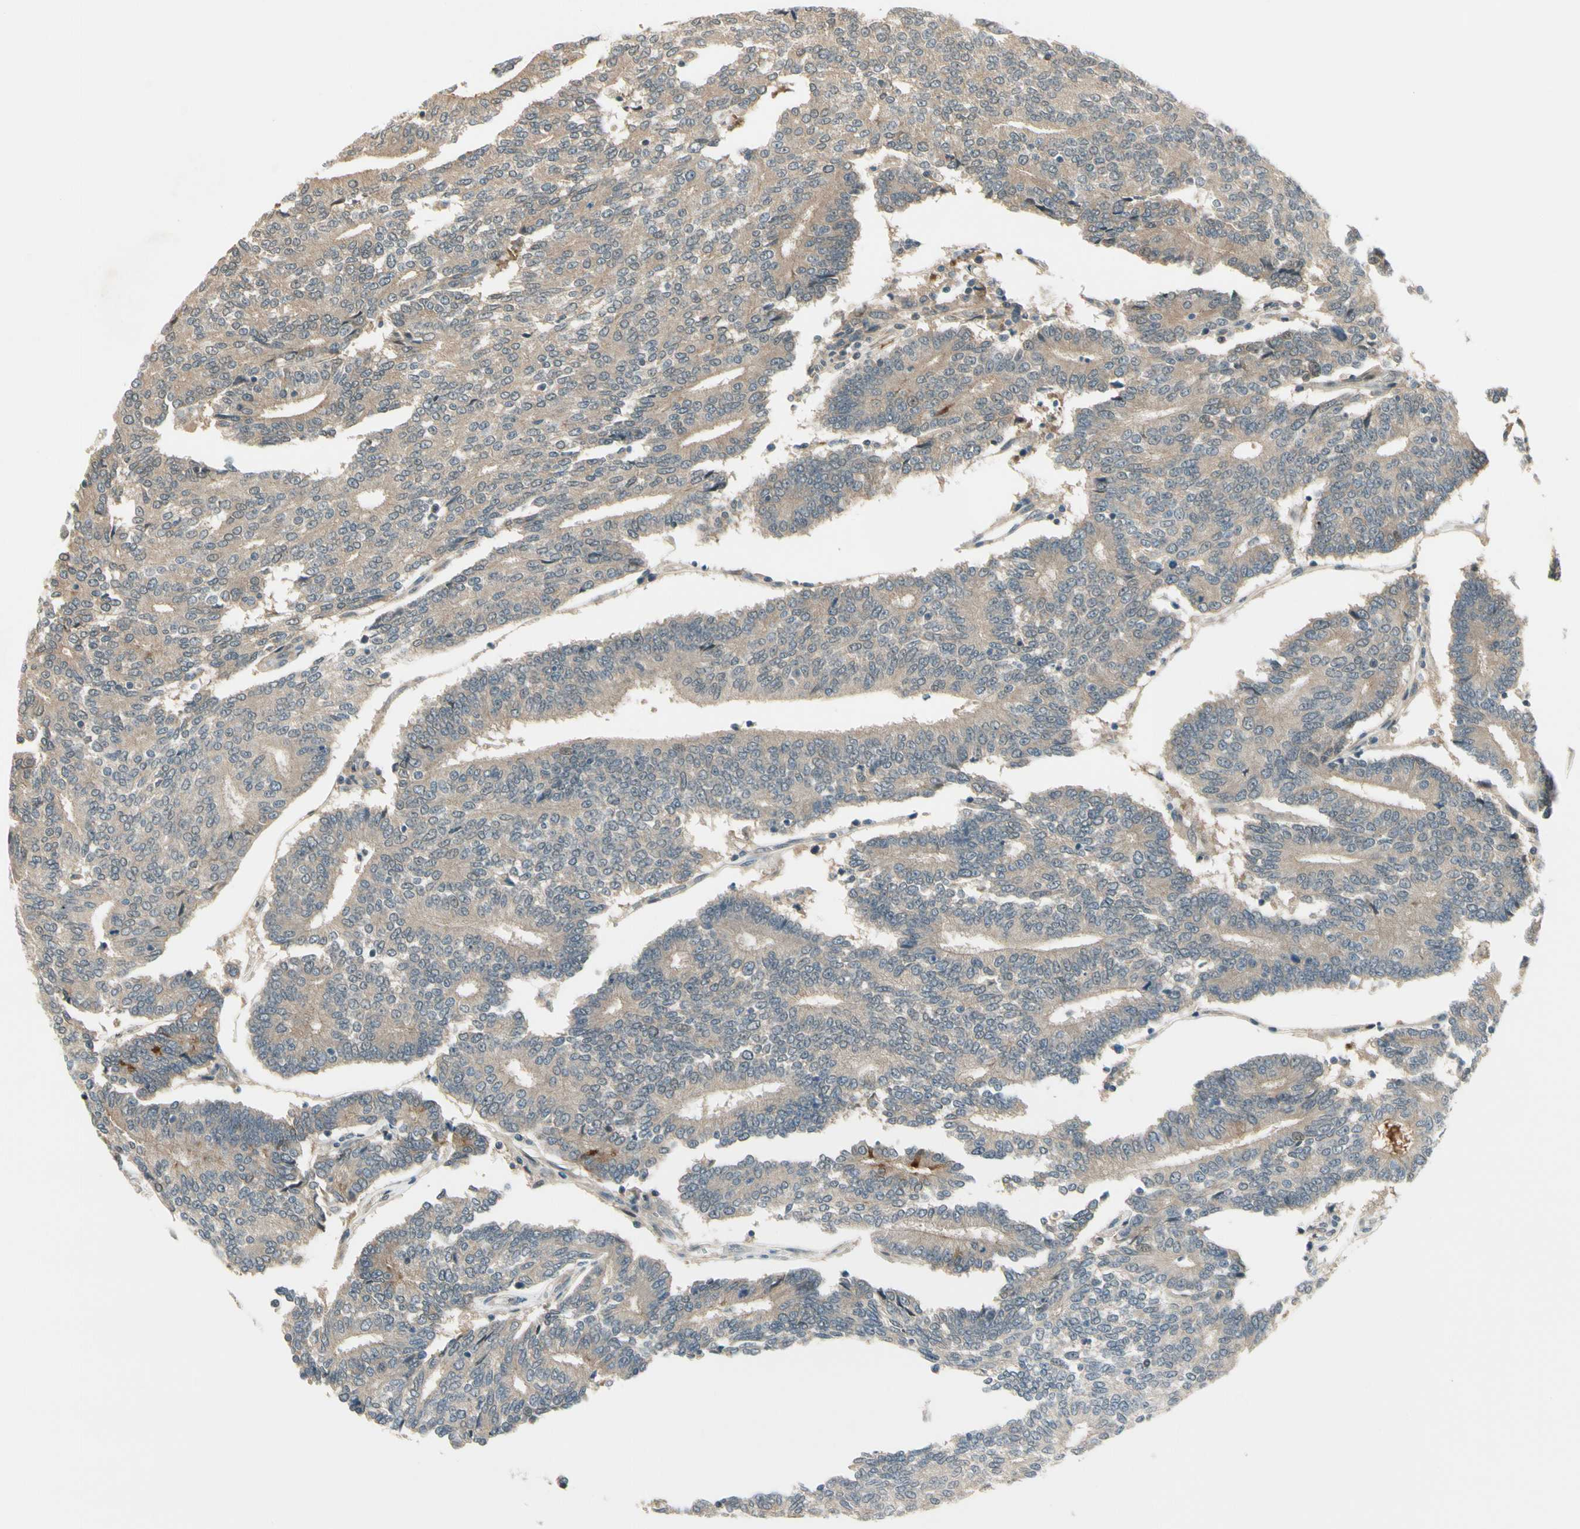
{"staining": {"intensity": "moderate", "quantity": "<25%", "location": "cytoplasmic/membranous"}, "tissue": "prostate cancer", "cell_type": "Tumor cells", "image_type": "cancer", "snomed": [{"axis": "morphology", "description": "Adenocarcinoma, High grade"}, {"axis": "topography", "description": "Prostate"}], "caption": "This histopathology image exhibits immunohistochemistry staining of human adenocarcinoma (high-grade) (prostate), with low moderate cytoplasmic/membranous staining in about <25% of tumor cells.", "gene": "EPHB3", "patient": {"sex": "male", "age": 55}}